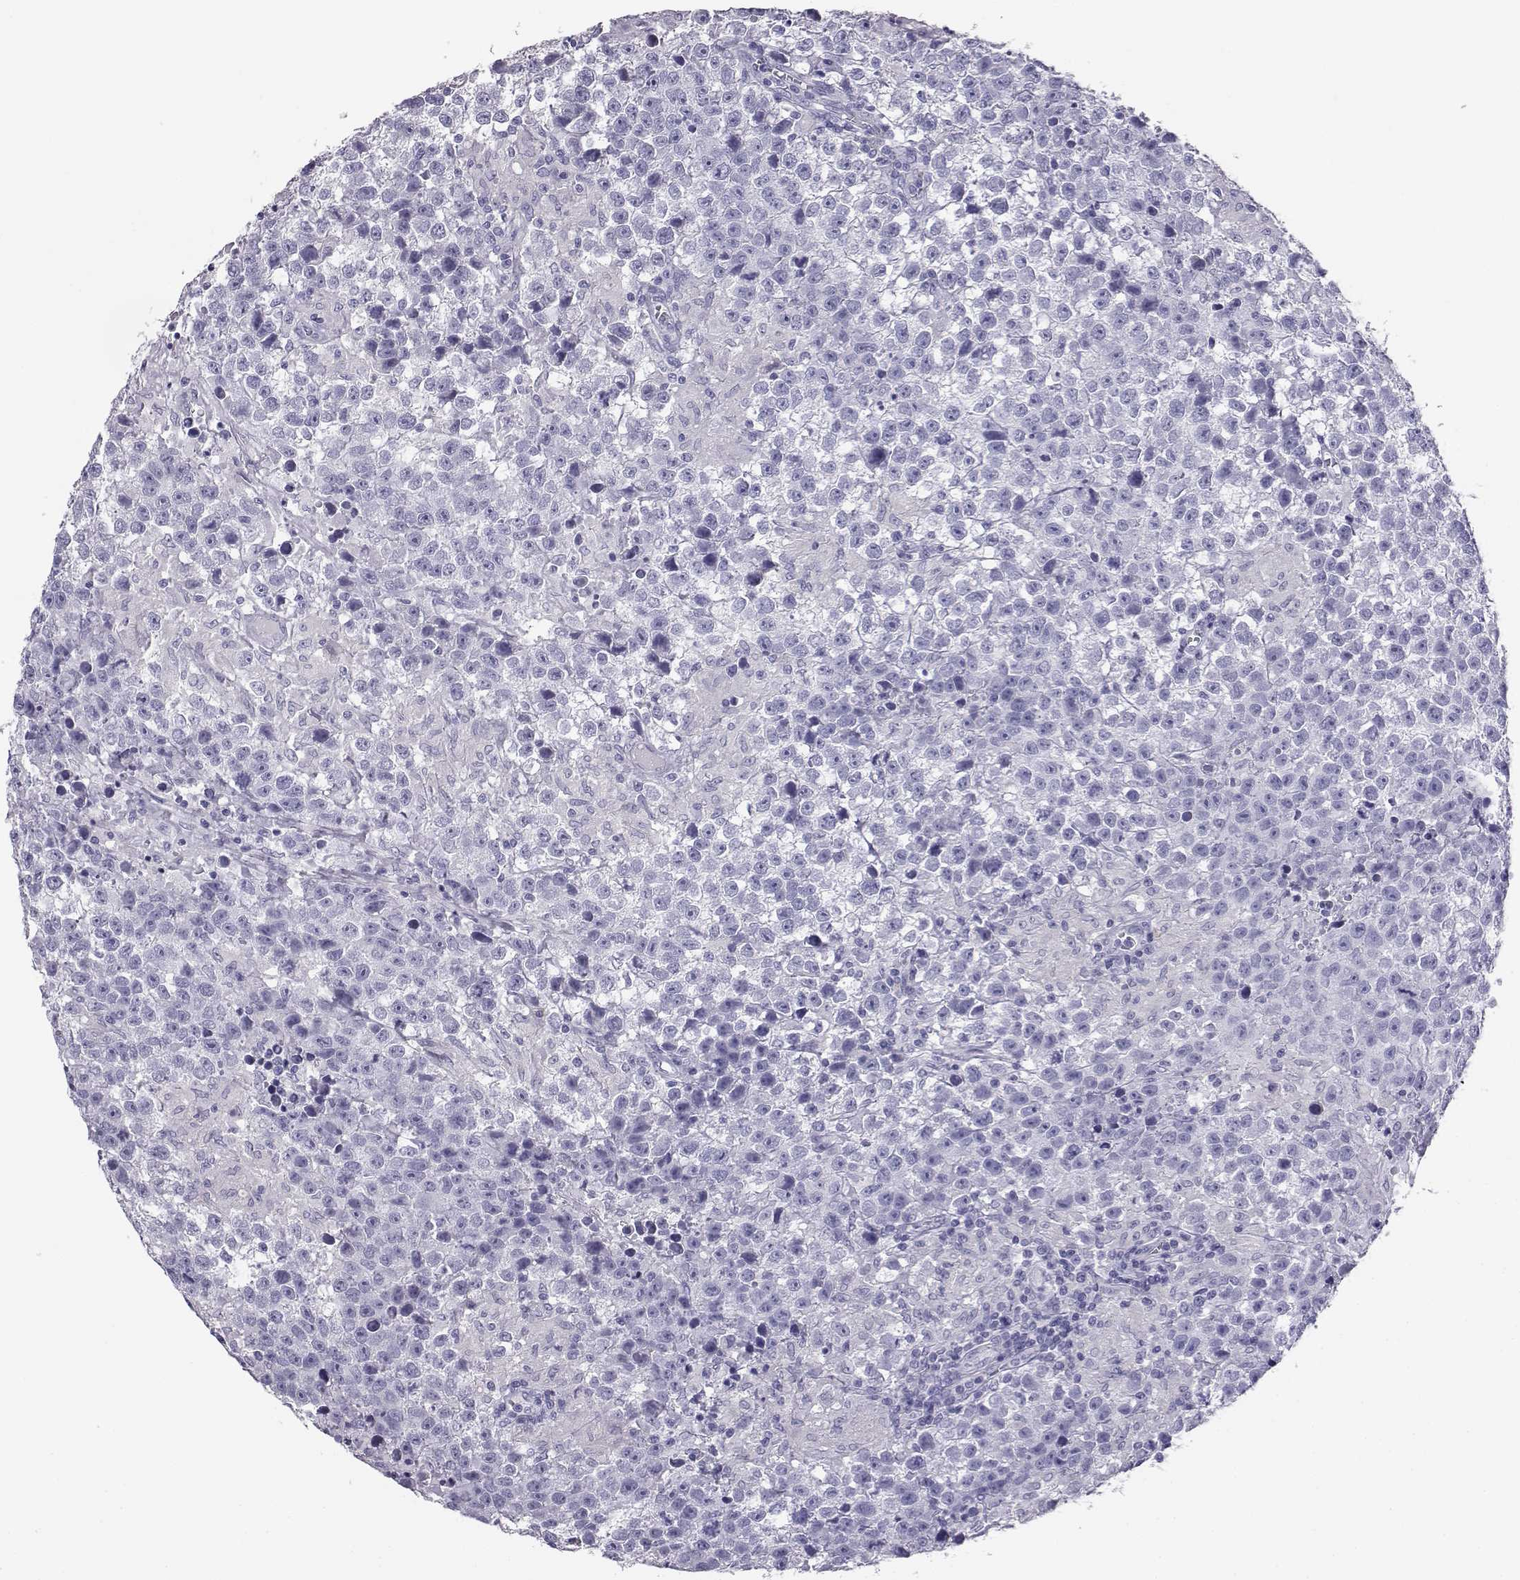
{"staining": {"intensity": "negative", "quantity": "none", "location": "none"}, "tissue": "testis cancer", "cell_type": "Tumor cells", "image_type": "cancer", "snomed": [{"axis": "morphology", "description": "Seminoma, NOS"}, {"axis": "topography", "description": "Testis"}], "caption": "High magnification brightfield microscopy of testis cancer (seminoma) stained with DAB (3,3'-diaminobenzidine) (brown) and counterstained with hematoxylin (blue): tumor cells show no significant staining.", "gene": "ITLN2", "patient": {"sex": "male", "age": 43}}